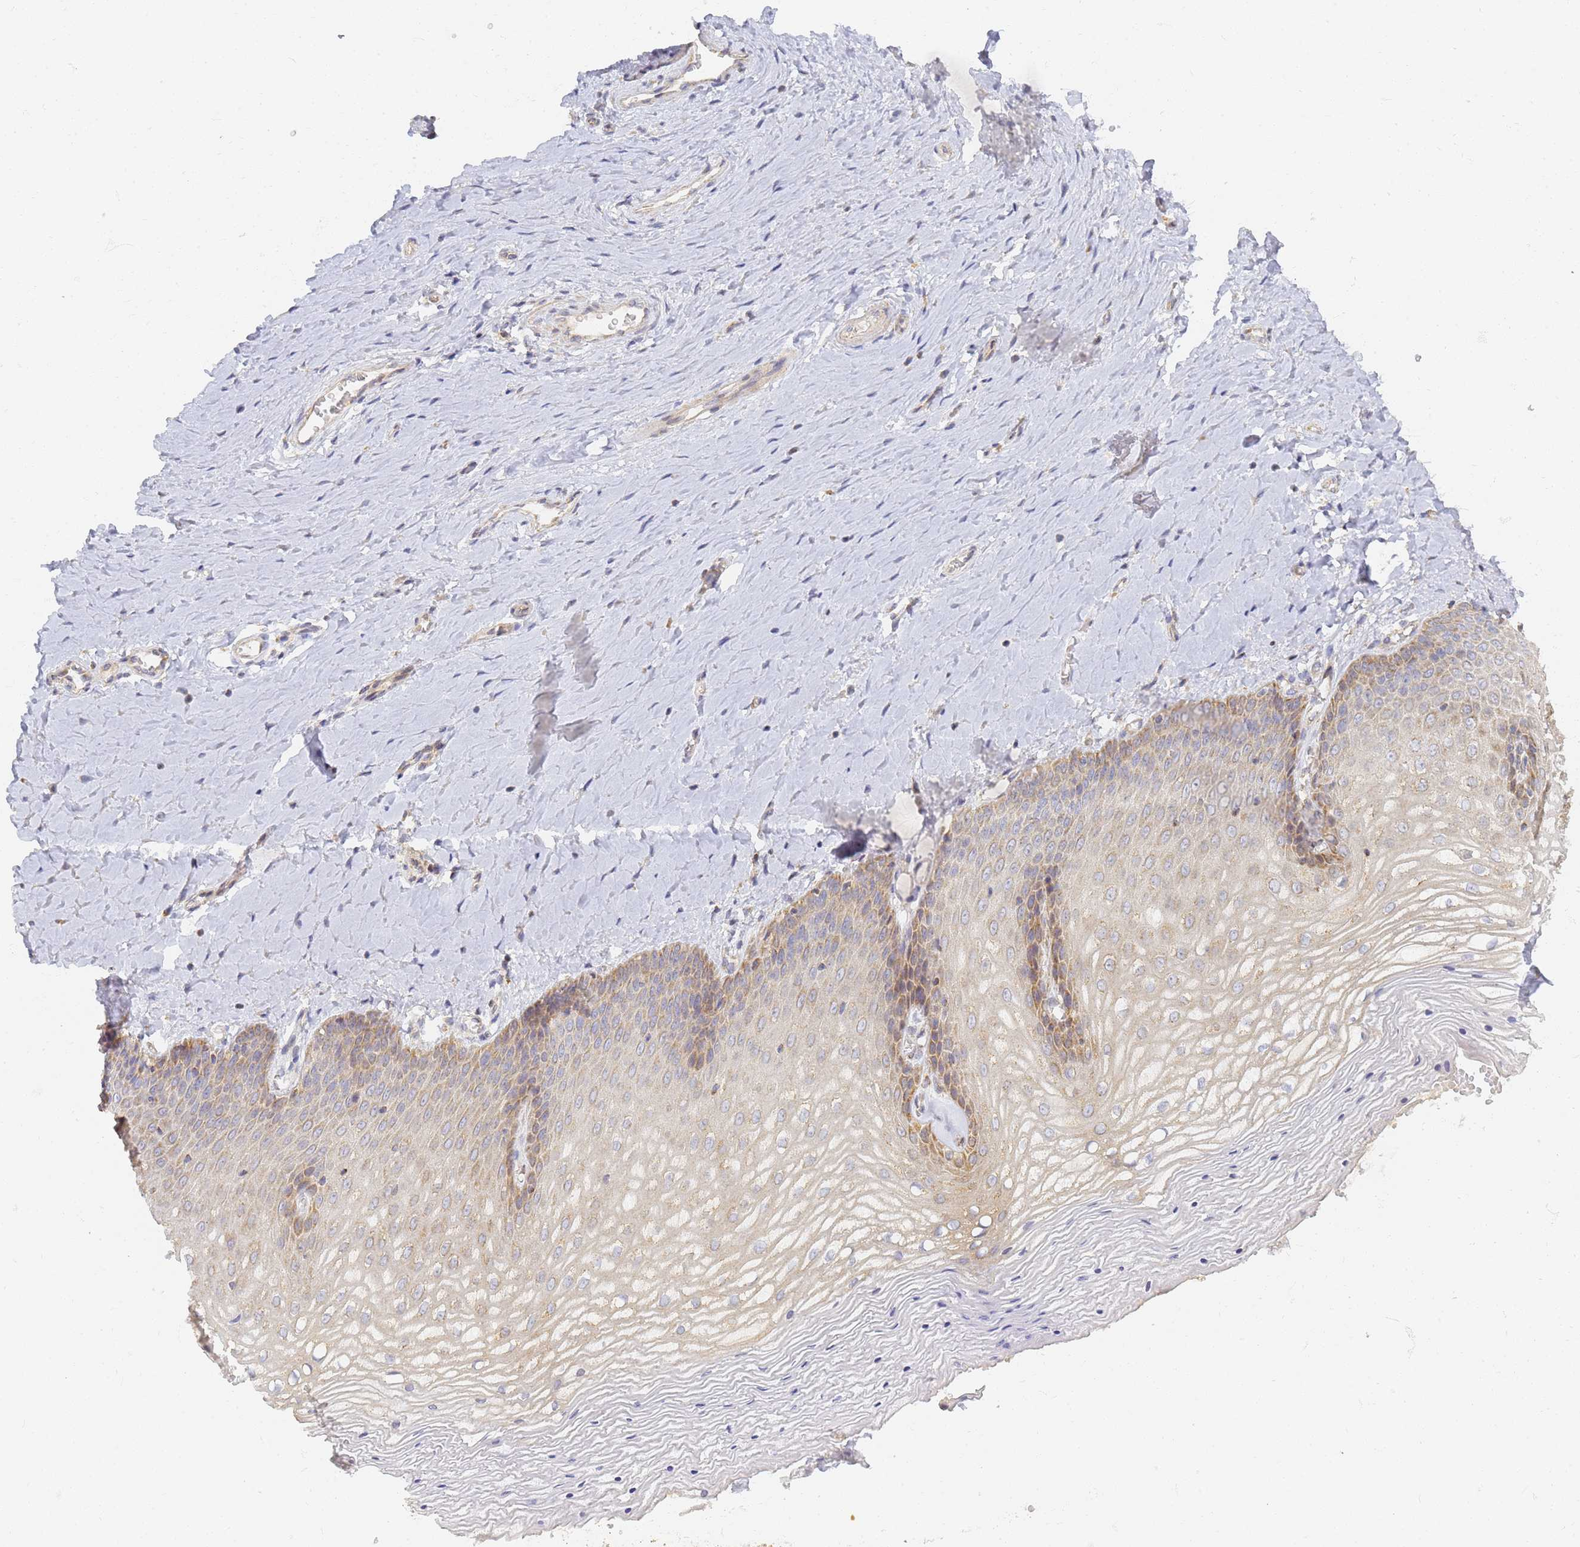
{"staining": {"intensity": "weak", "quantity": ">75%", "location": "cytoplasmic/membranous"}, "tissue": "vagina", "cell_type": "Squamous epithelial cells", "image_type": "normal", "snomed": [{"axis": "morphology", "description": "Normal tissue, NOS"}, {"axis": "topography", "description": "Vagina"}], "caption": "Immunohistochemistry (IHC) histopathology image of normal vagina: vagina stained using IHC exhibits low levels of weak protein expression localized specifically in the cytoplasmic/membranous of squamous epithelial cells, appearing as a cytoplasmic/membranous brown color.", "gene": "UTP23", "patient": {"sex": "female", "age": 65}}